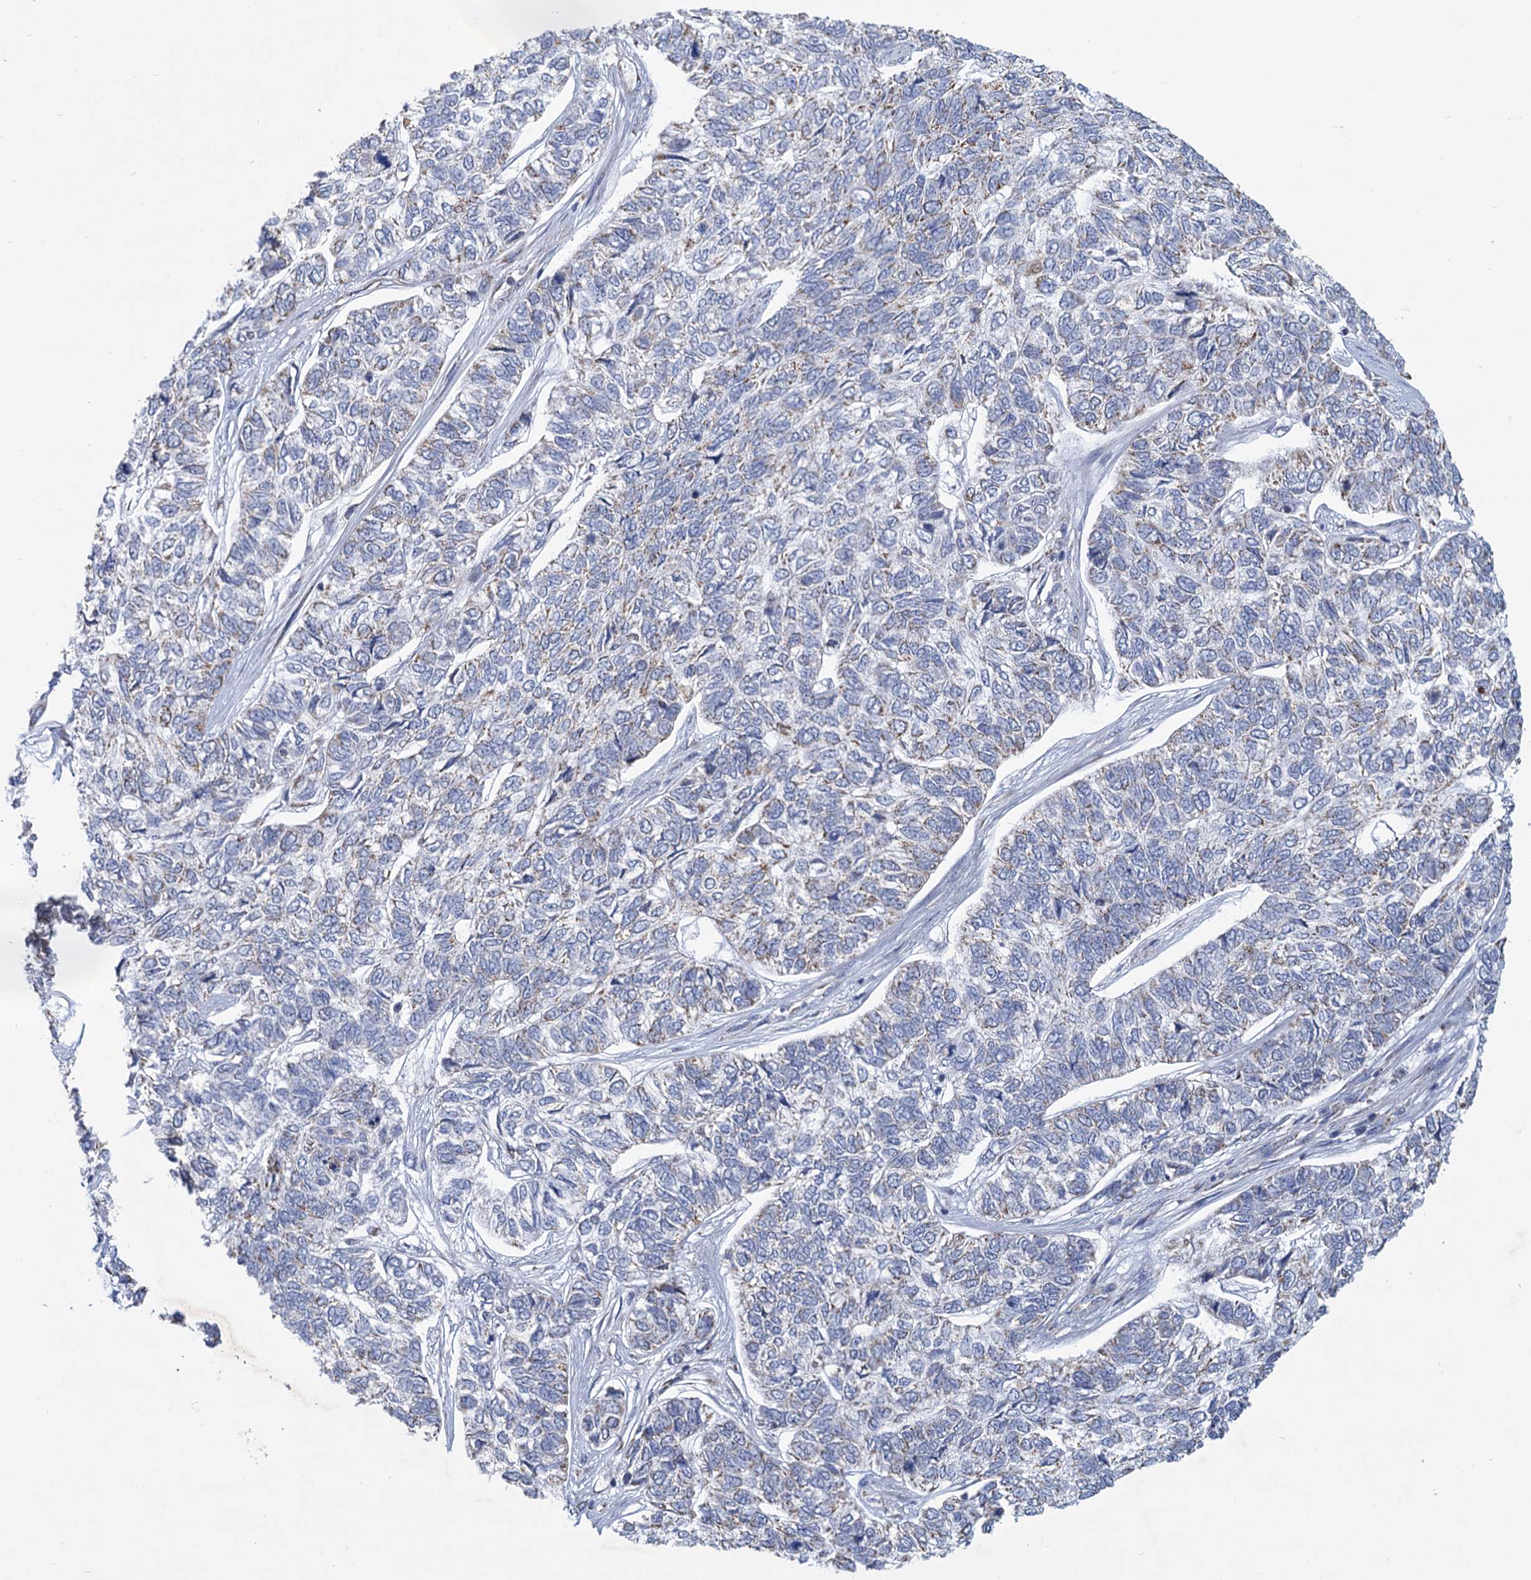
{"staining": {"intensity": "weak", "quantity": "<25%", "location": "cytoplasmic/membranous"}, "tissue": "skin cancer", "cell_type": "Tumor cells", "image_type": "cancer", "snomed": [{"axis": "morphology", "description": "Basal cell carcinoma"}, {"axis": "topography", "description": "Skin"}], "caption": "Tumor cells are negative for protein expression in human skin basal cell carcinoma.", "gene": "NDUFC2", "patient": {"sex": "female", "age": 65}}